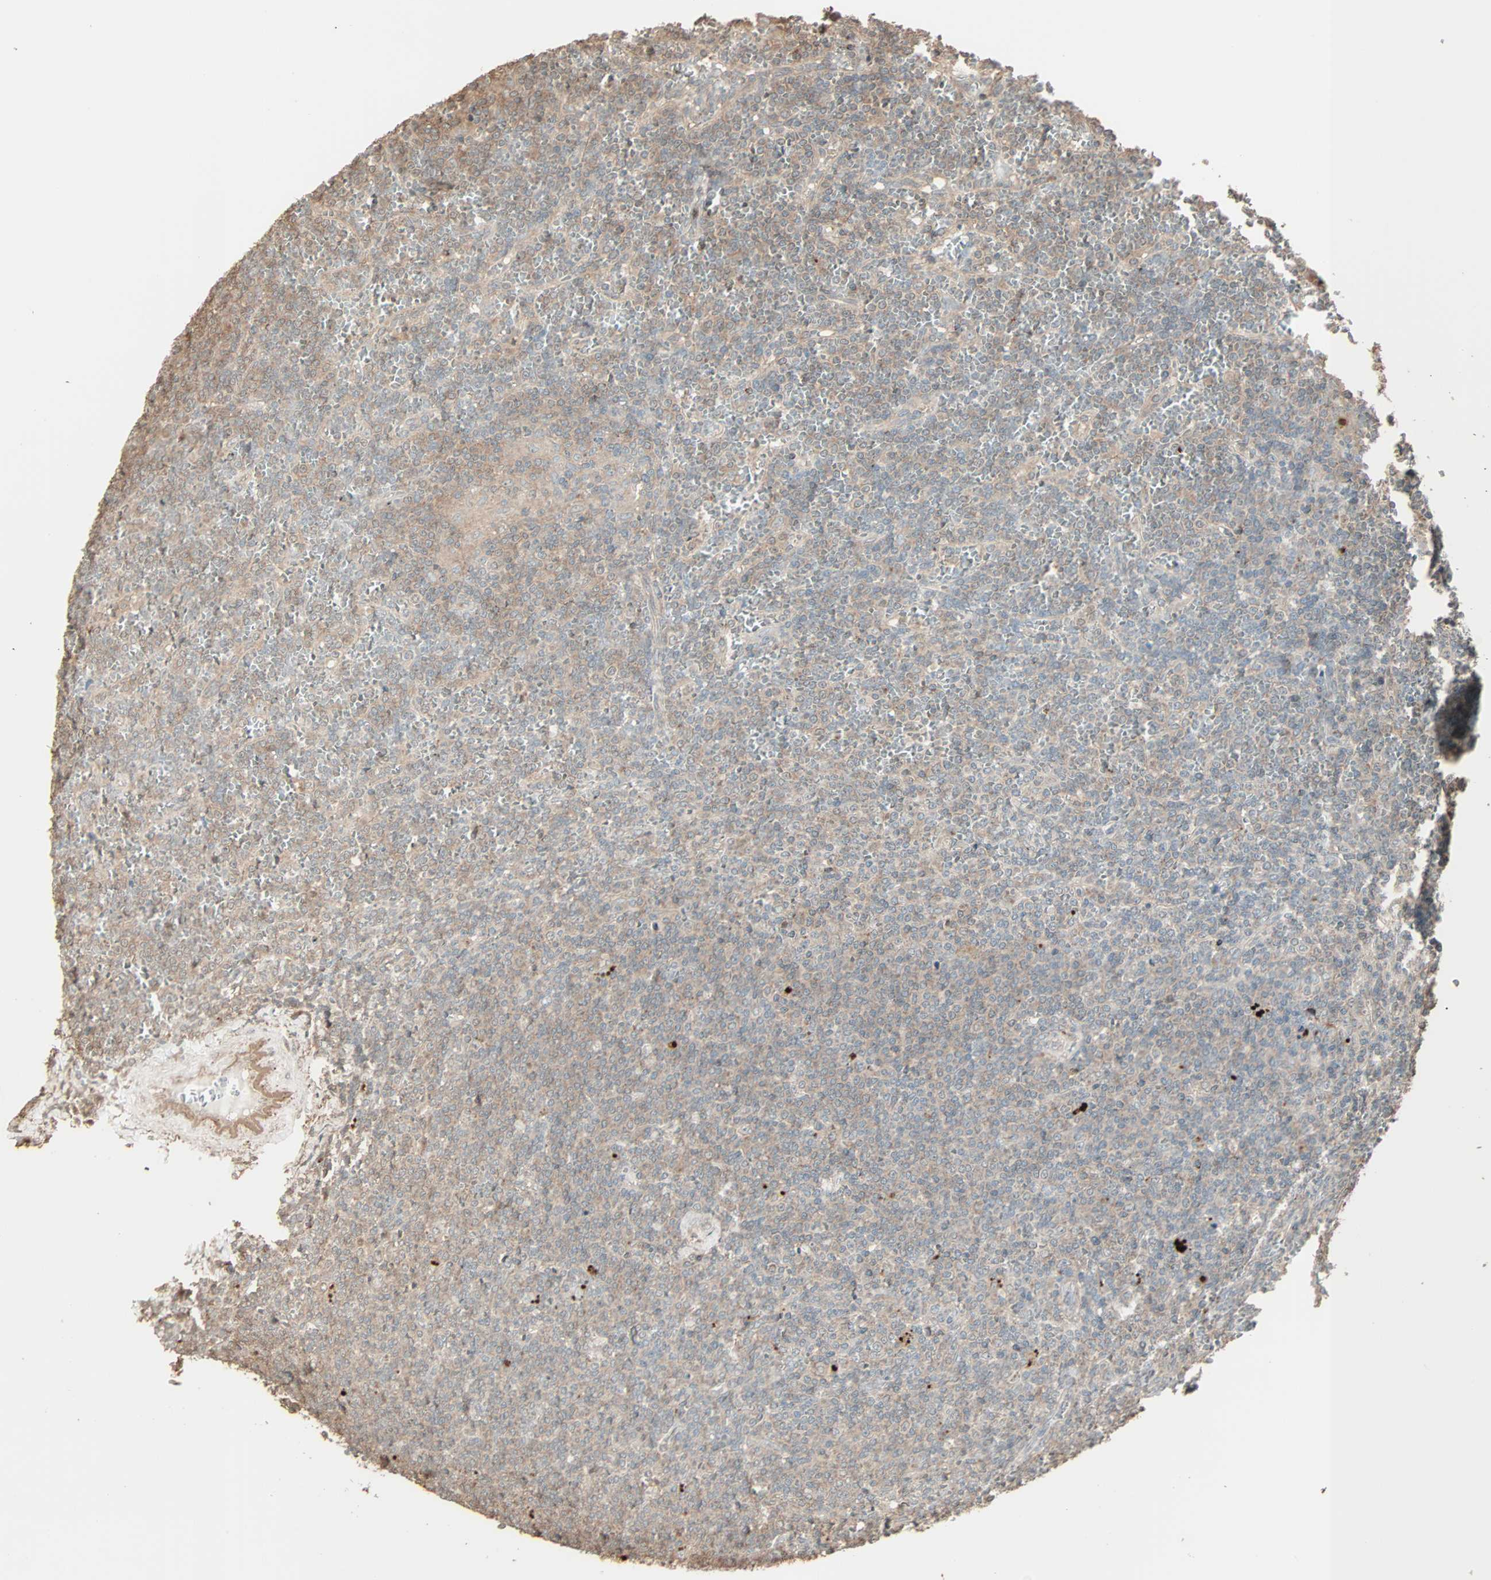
{"staining": {"intensity": "weak", "quantity": "25%-75%", "location": "cytoplasmic/membranous"}, "tissue": "lymphoma", "cell_type": "Tumor cells", "image_type": "cancer", "snomed": [{"axis": "morphology", "description": "Malignant lymphoma, non-Hodgkin's type, Low grade"}, {"axis": "topography", "description": "Spleen"}], "caption": "Protein staining reveals weak cytoplasmic/membranous staining in approximately 25%-75% of tumor cells in lymphoma.", "gene": "CALCRL", "patient": {"sex": "female", "age": 19}}